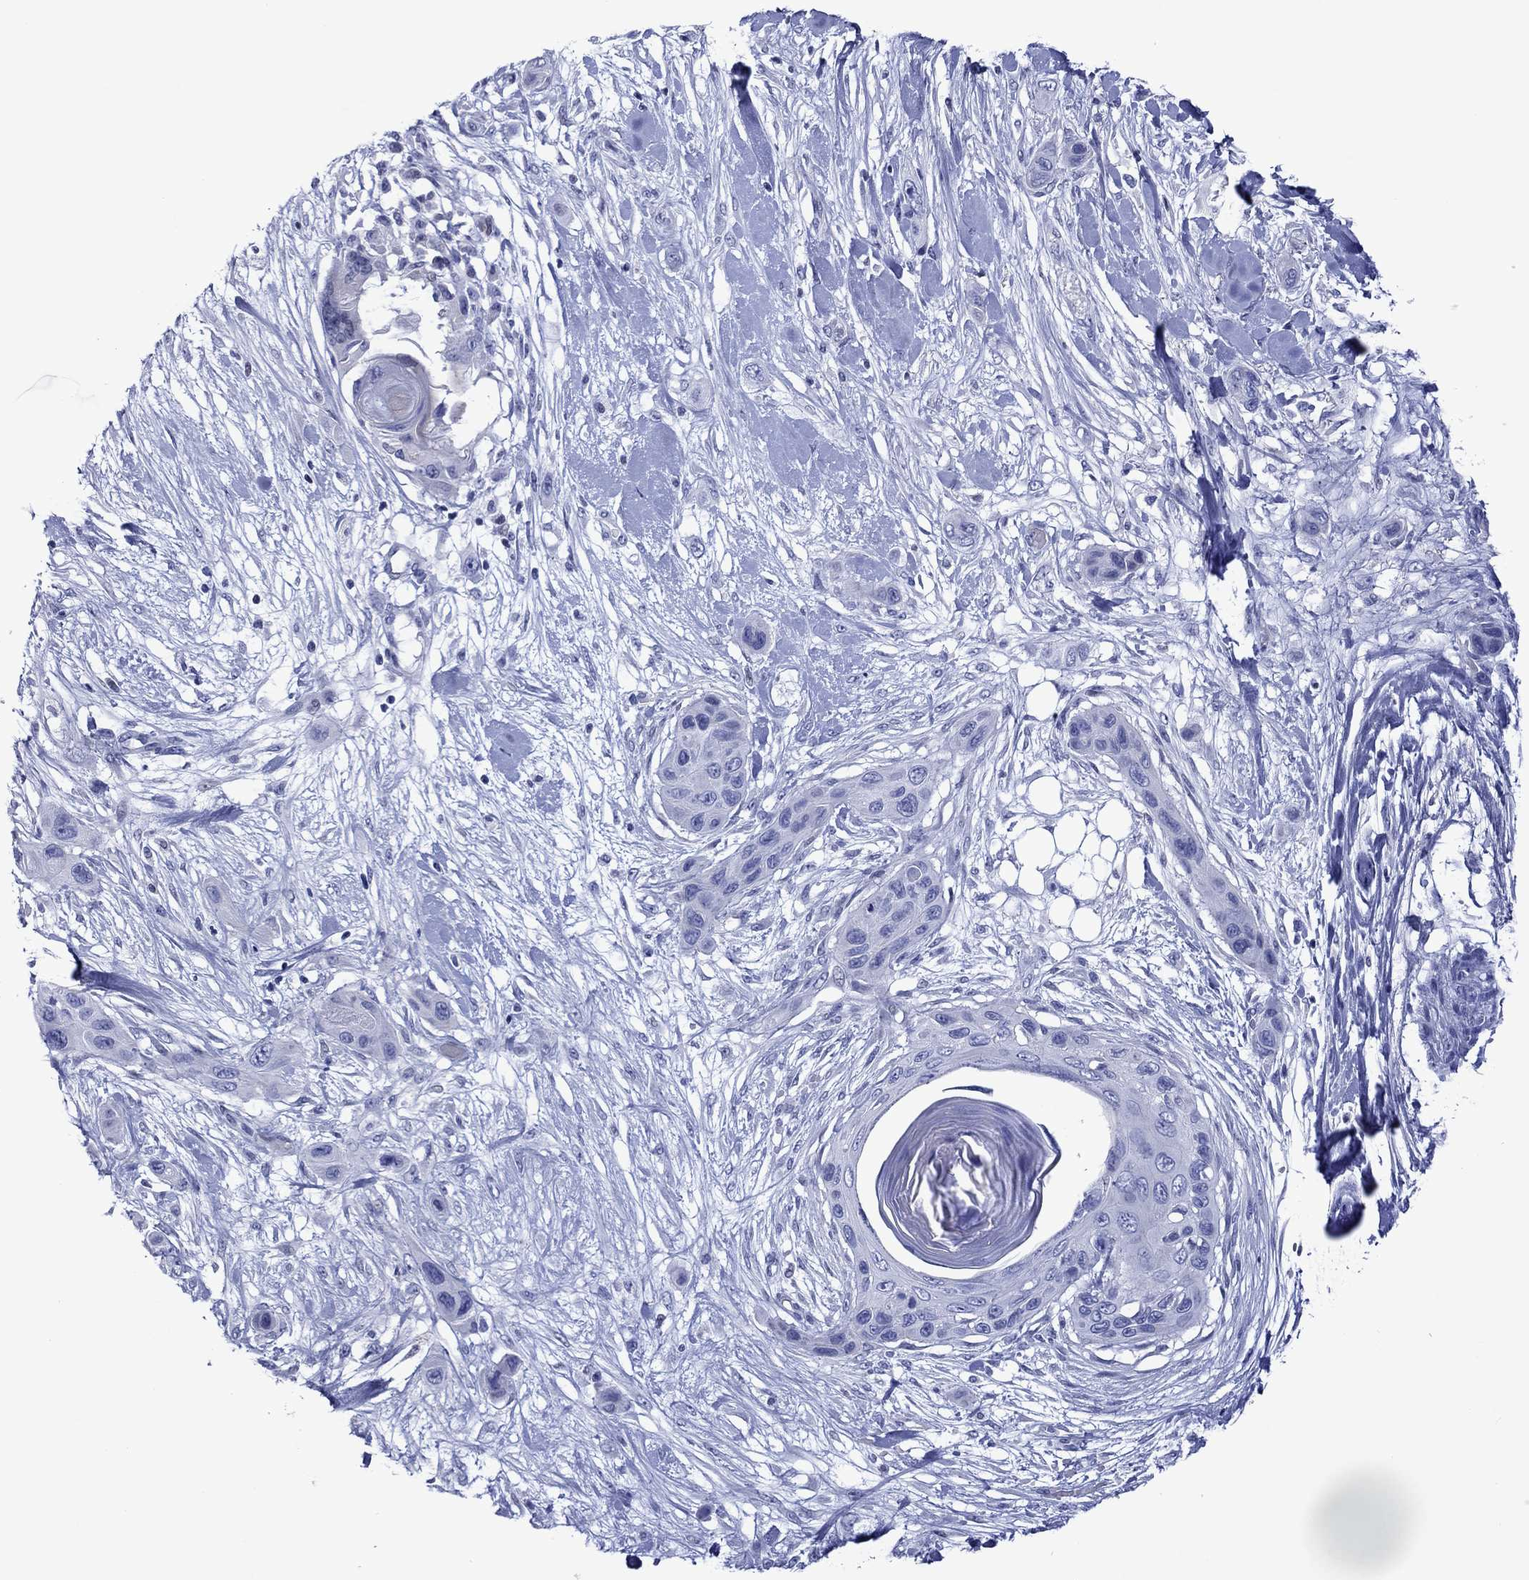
{"staining": {"intensity": "negative", "quantity": "none", "location": "none"}, "tissue": "skin cancer", "cell_type": "Tumor cells", "image_type": "cancer", "snomed": [{"axis": "morphology", "description": "Squamous cell carcinoma, NOS"}, {"axis": "topography", "description": "Skin"}], "caption": "Skin squamous cell carcinoma stained for a protein using immunohistochemistry shows no expression tumor cells.", "gene": "PIWIL1", "patient": {"sex": "male", "age": 79}}